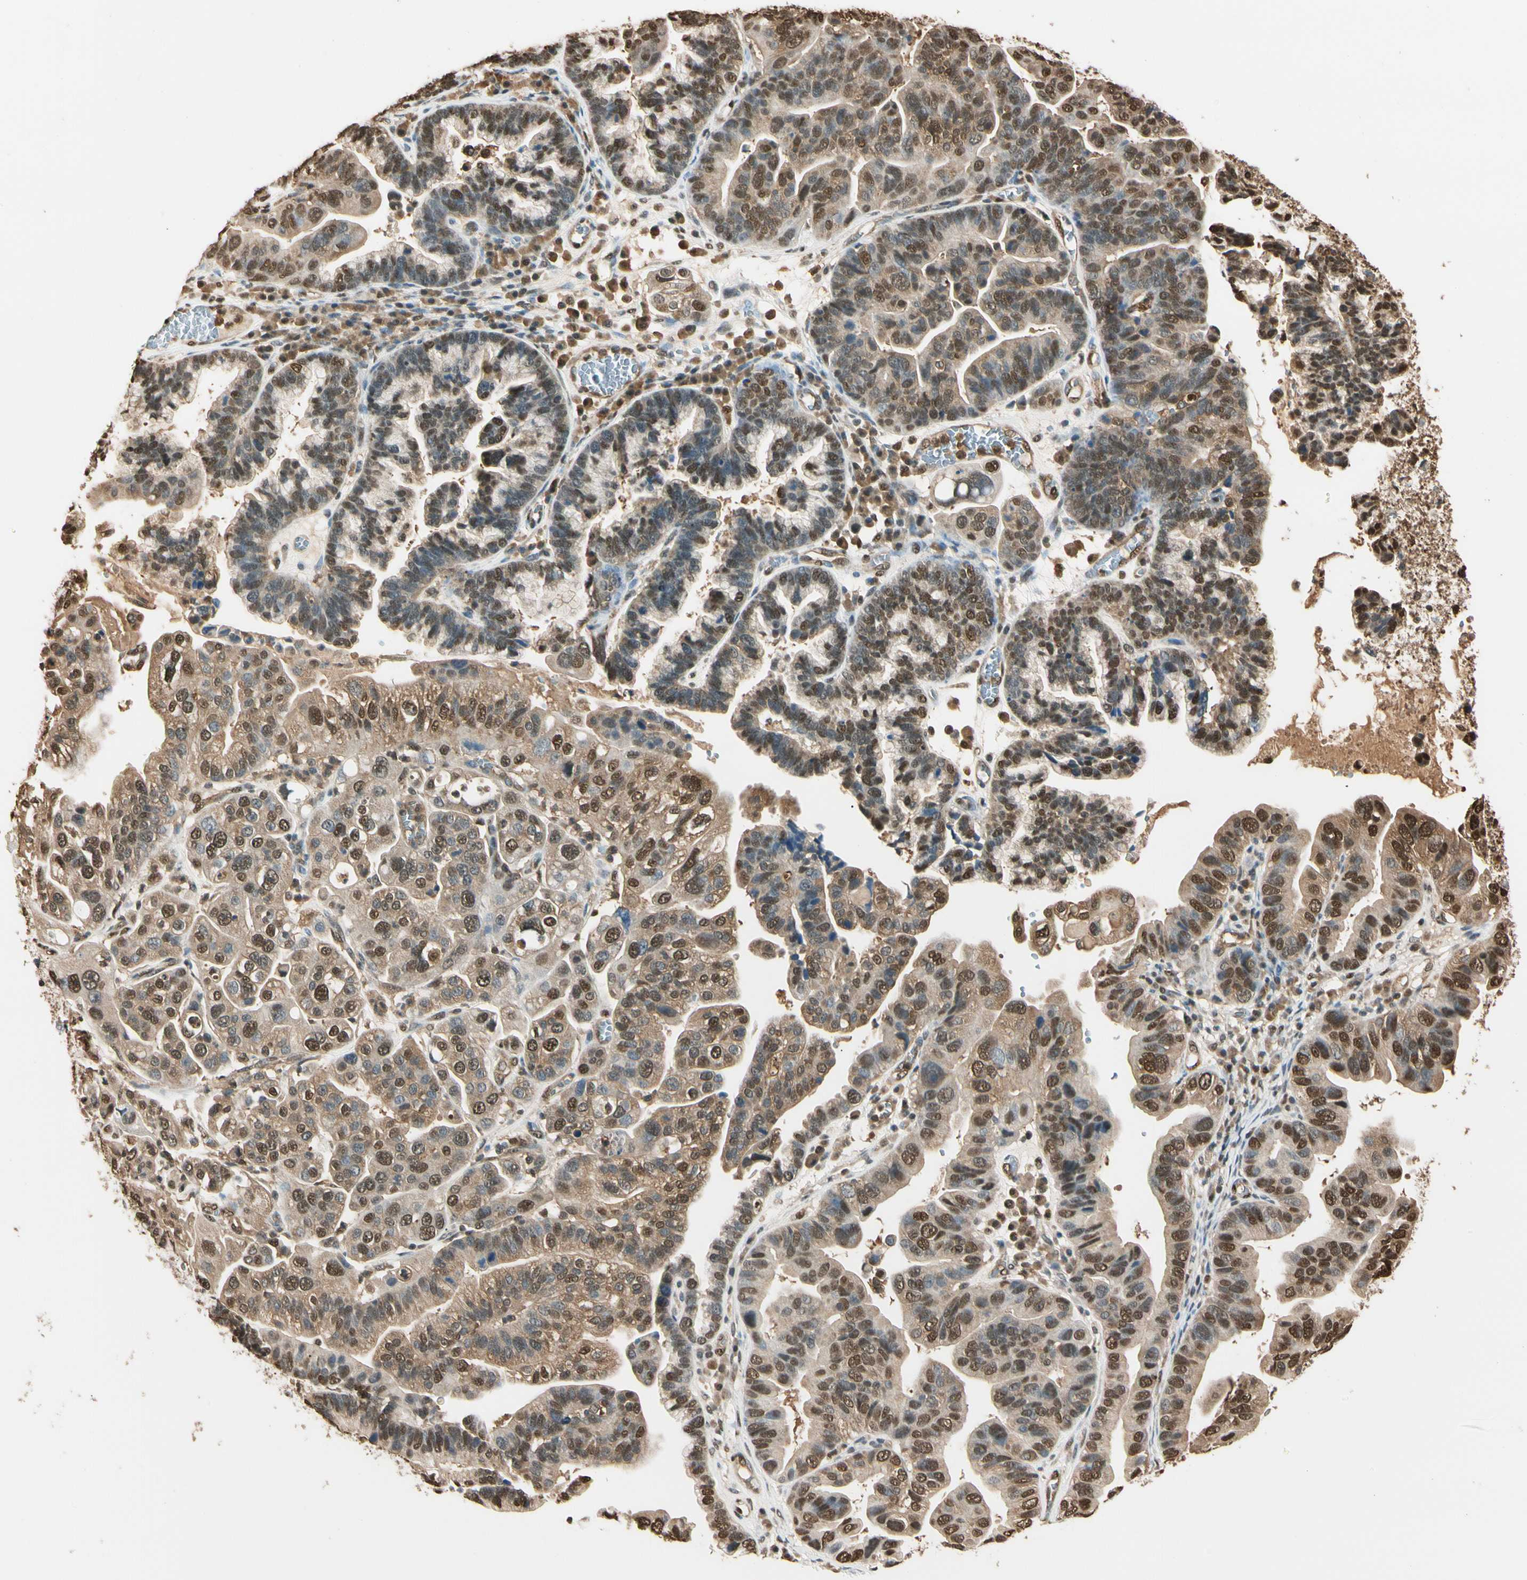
{"staining": {"intensity": "moderate", "quantity": "25%-75%", "location": "cytoplasmic/membranous,nuclear"}, "tissue": "ovarian cancer", "cell_type": "Tumor cells", "image_type": "cancer", "snomed": [{"axis": "morphology", "description": "Cystadenocarcinoma, serous, NOS"}, {"axis": "topography", "description": "Ovary"}], "caption": "Ovarian serous cystadenocarcinoma stained with a brown dye shows moderate cytoplasmic/membranous and nuclear positive expression in about 25%-75% of tumor cells.", "gene": "PNCK", "patient": {"sex": "female", "age": 56}}